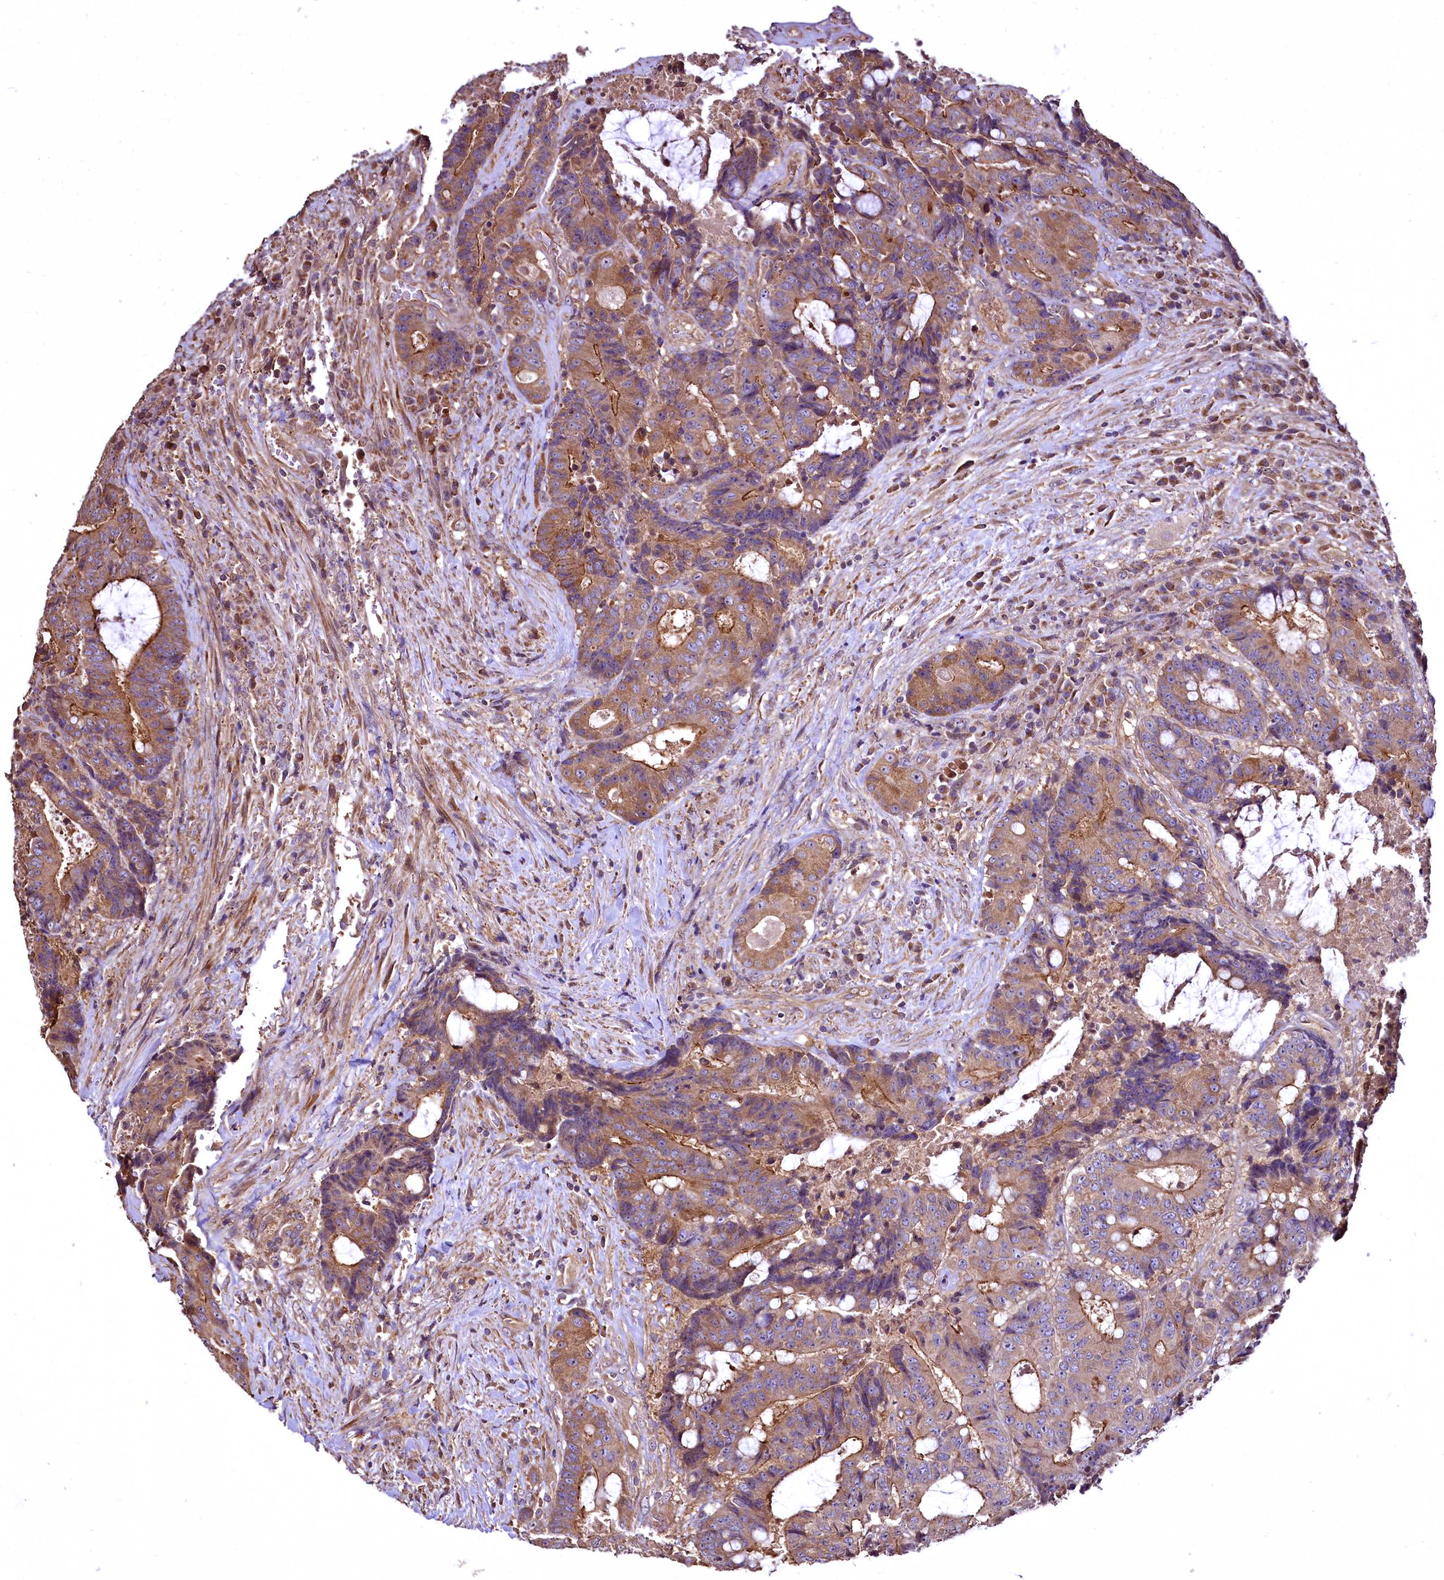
{"staining": {"intensity": "moderate", "quantity": ">75%", "location": "cytoplasmic/membranous"}, "tissue": "colorectal cancer", "cell_type": "Tumor cells", "image_type": "cancer", "snomed": [{"axis": "morphology", "description": "Adenocarcinoma, NOS"}, {"axis": "topography", "description": "Rectum"}], "caption": "Adenocarcinoma (colorectal) stained with immunohistochemistry (IHC) shows moderate cytoplasmic/membranous expression in about >75% of tumor cells. The staining was performed using DAB, with brown indicating positive protein expression. Nuclei are stained blue with hematoxylin.", "gene": "TBCEL", "patient": {"sex": "male", "age": 69}}